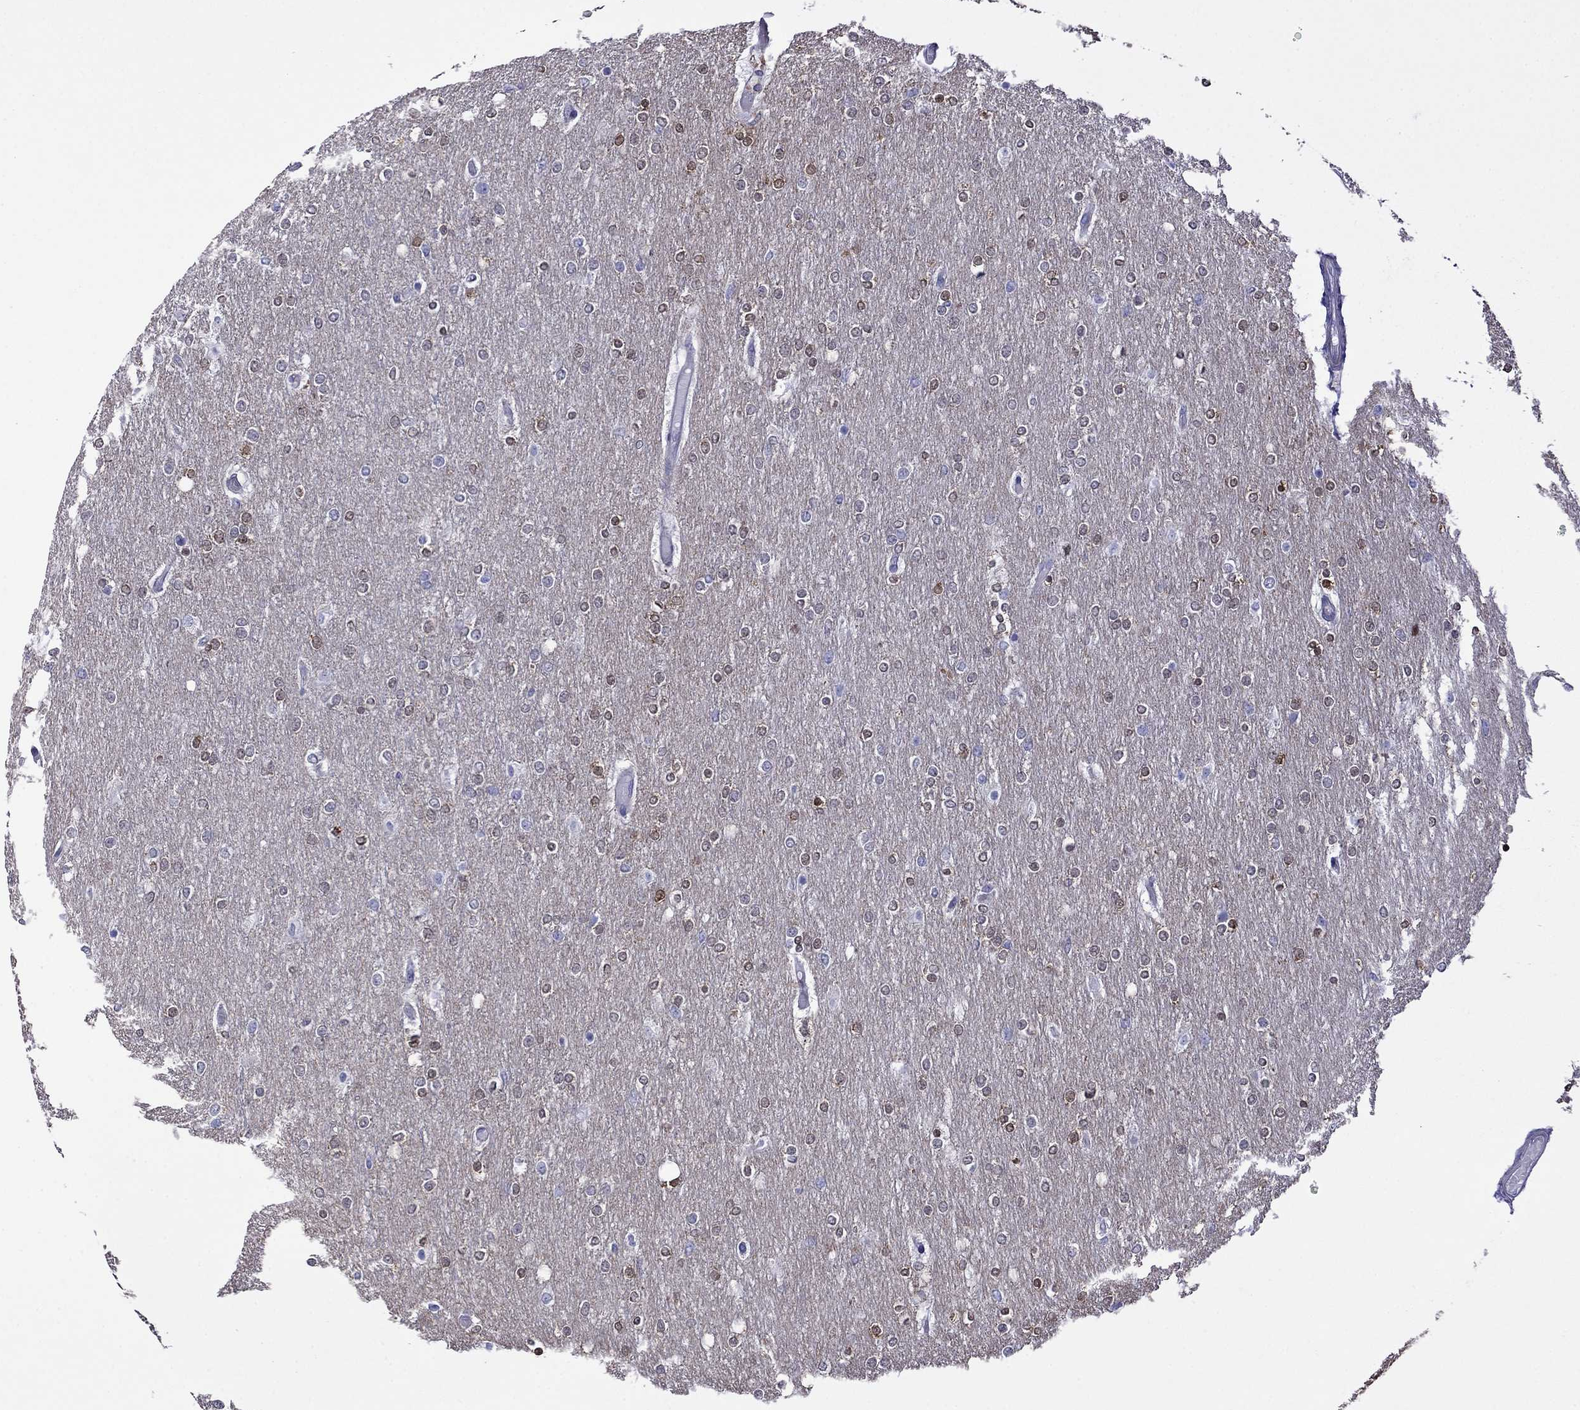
{"staining": {"intensity": "negative", "quantity": "none", "location": "none"}, "tissue": "glioma", "cell_type": "Tumor cells", "image_type": "cancer", "snomed": [{"axis": "morphology", "description": "Glioma, malignant, High grade"}, {"axis": "topography", "description": "Brain"}], "caption": "This is a image of IHC staining of glioma, which shows no positivity in tumor cells. (IHC, brightfield microscopy, high magnification).", "gene": "STAR", "patient": {"sex": "female", "age": 61}}